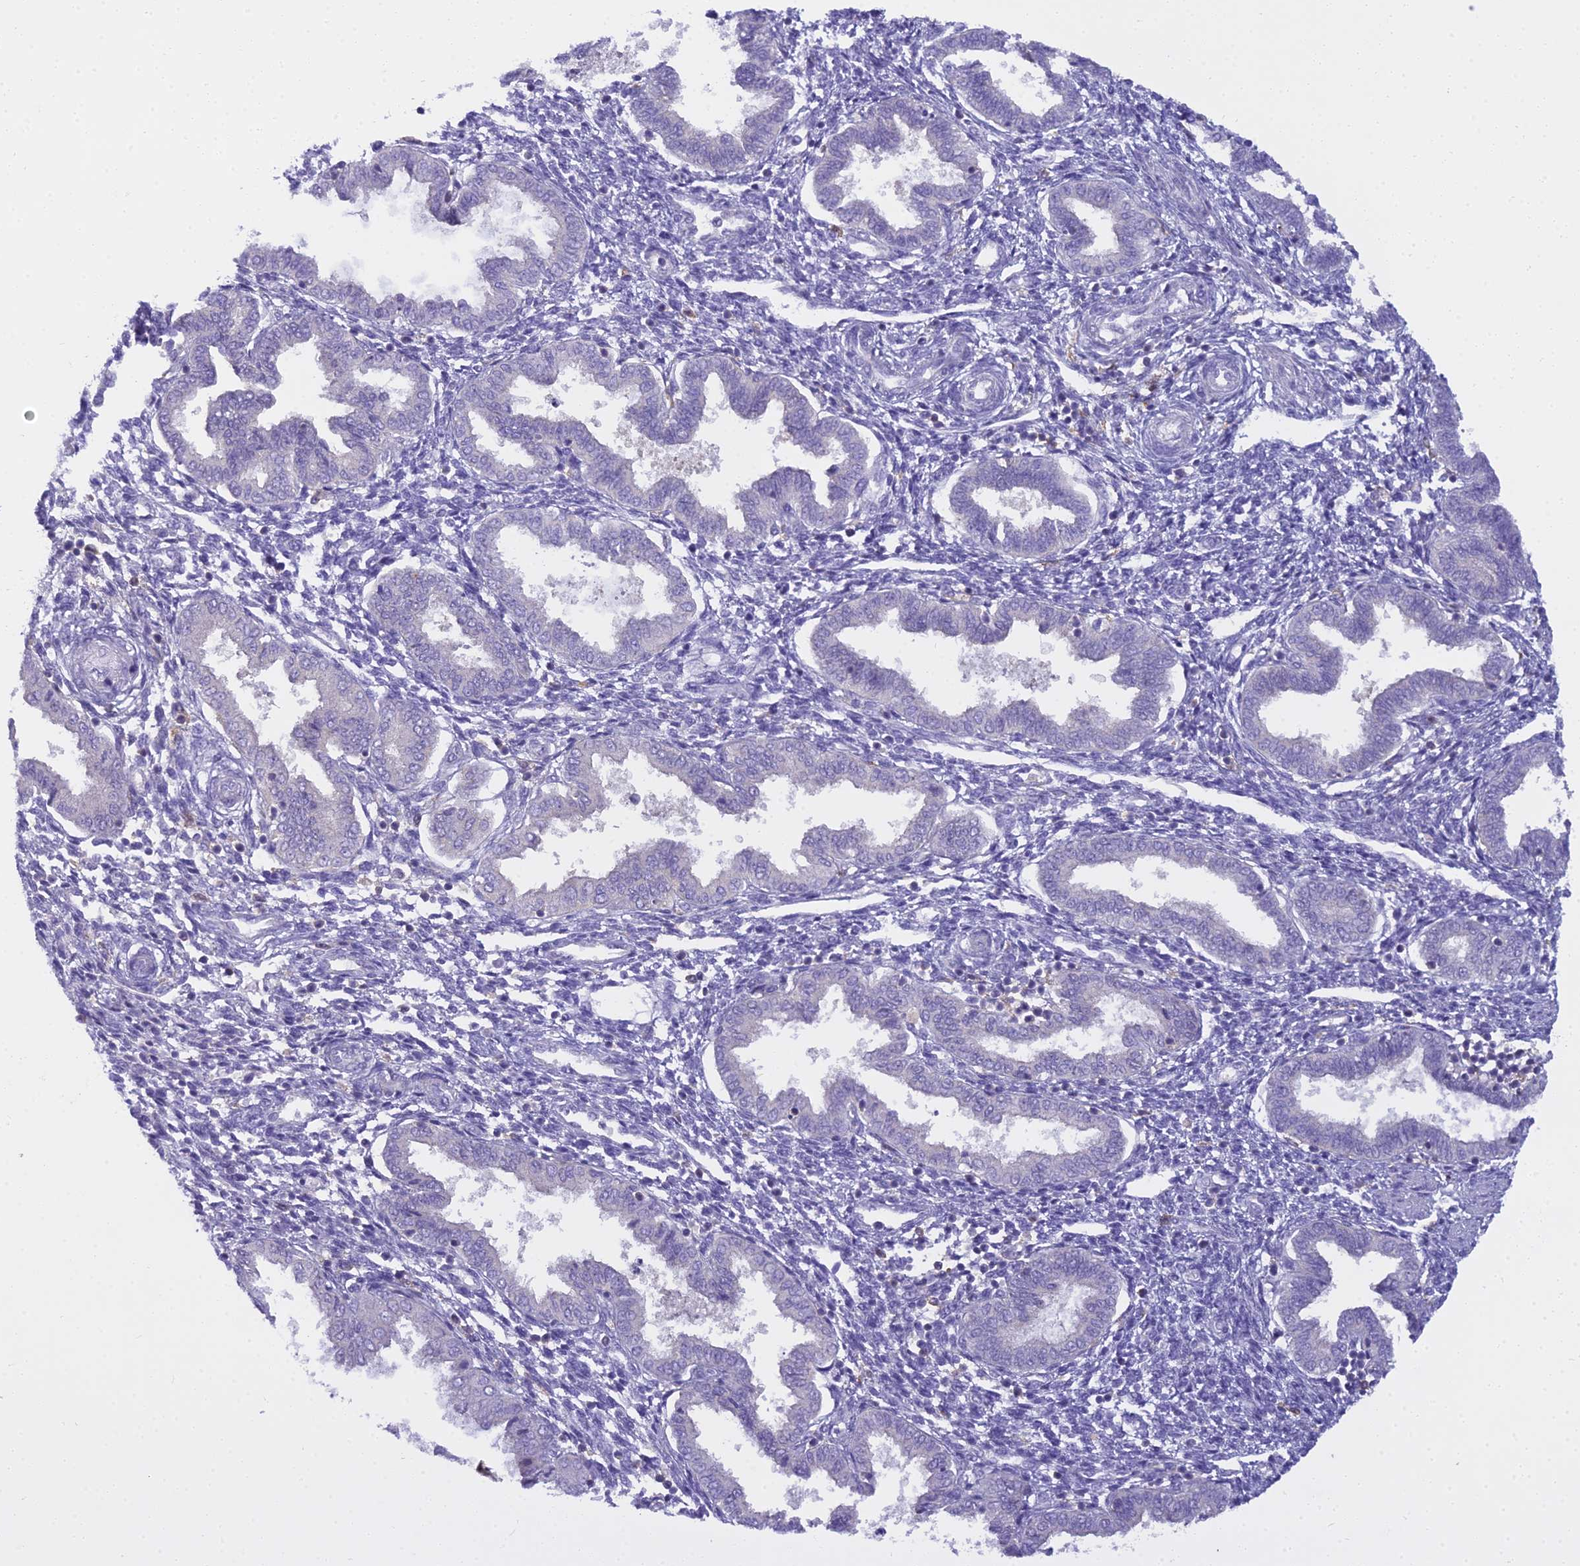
{"staining": {"intensity": "negative", "quantity": "none", "location": "none"}, "tissue": "endometrium", "cell_type": "Cells in endometrial stroma", "image_type": "normal", "snomed": [{"axis": "morphology", "description": "Normal tissue, NOS"}, {"axis": "topography", "description": "Endometrium"}], "caption": "Immunohistochemistry of benign endometrium displays no expression in cells in endometrial stroma.", "gene": "BLNK", "patient": {"sex": "female", "age": 33}}